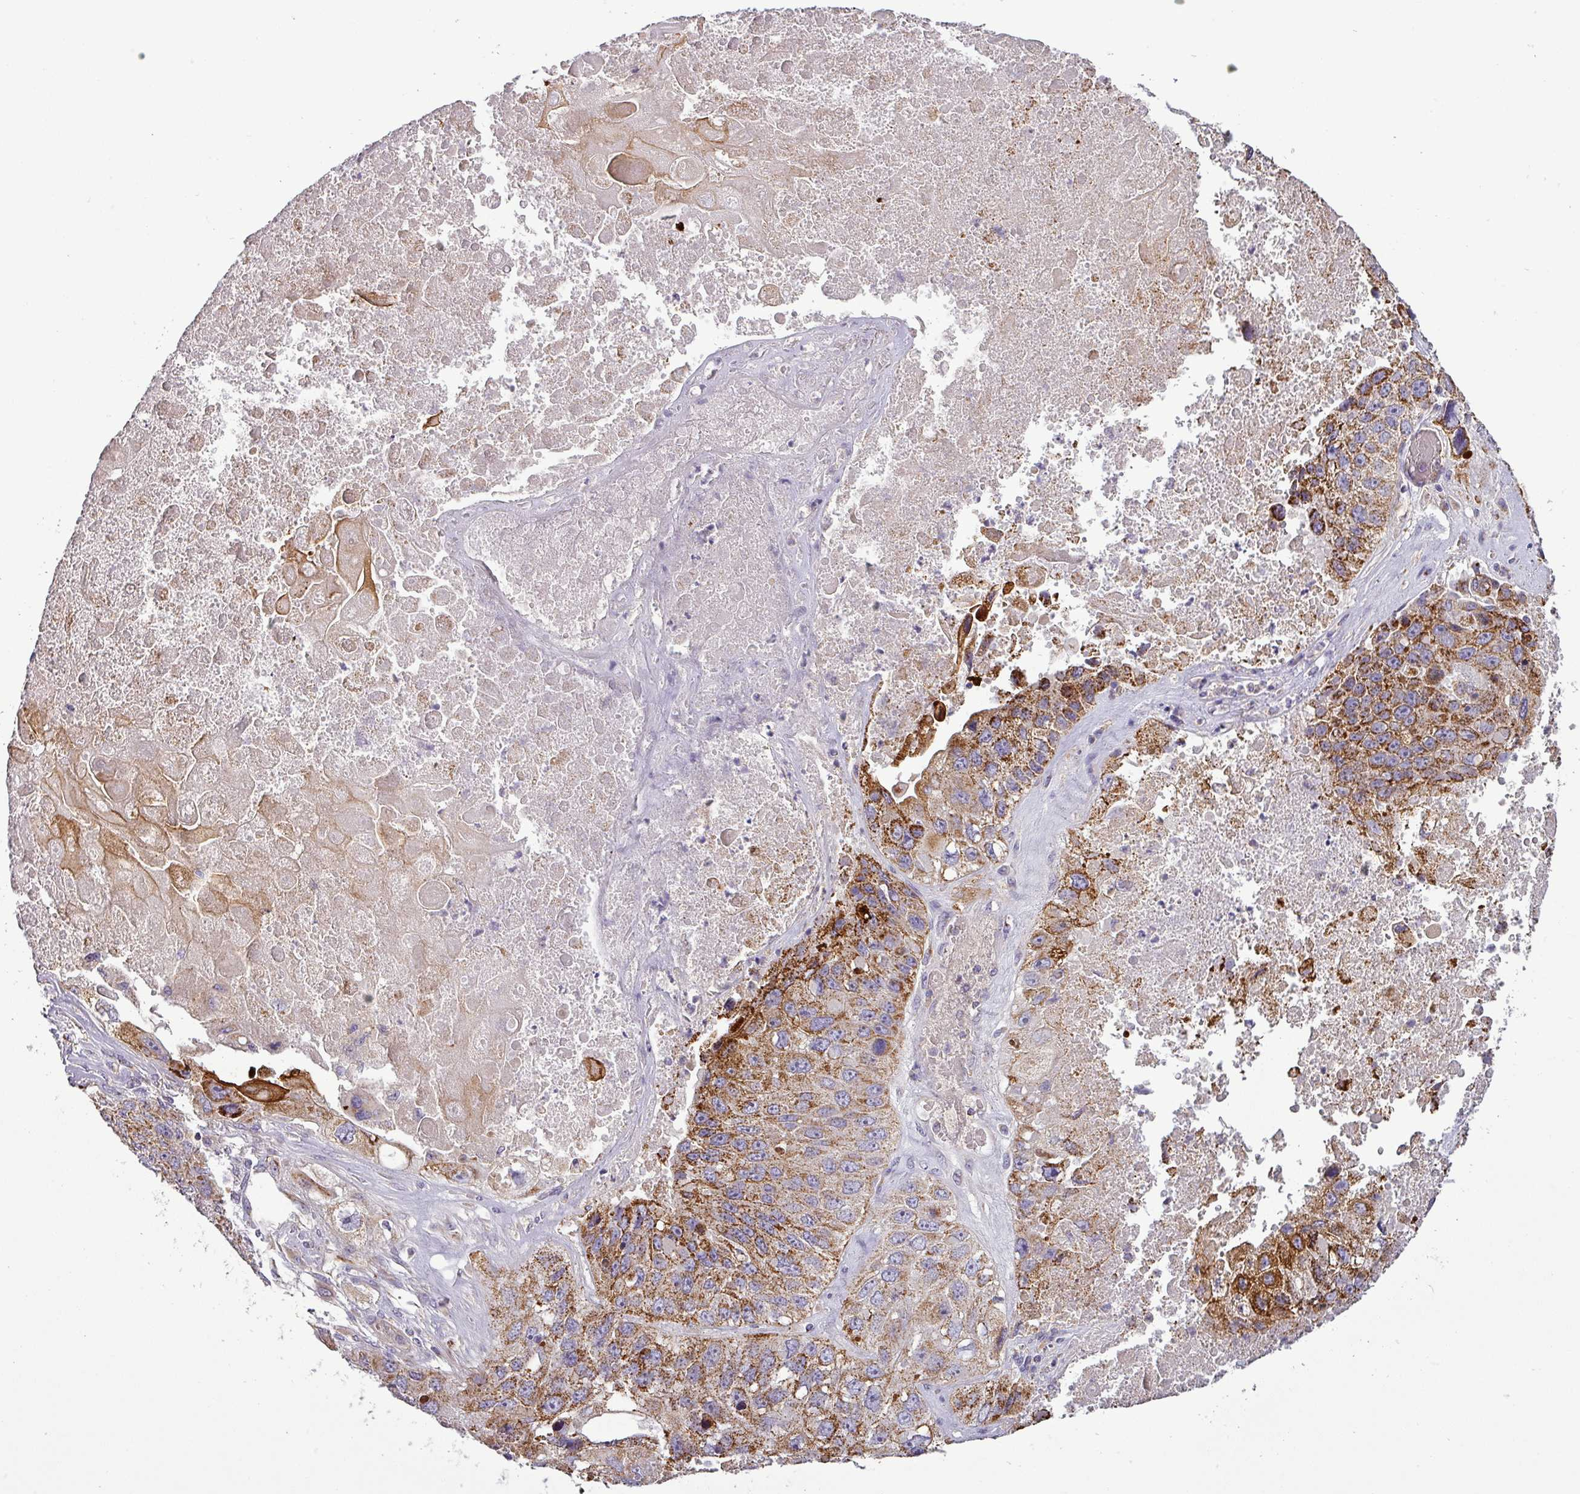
{"staining": {"intensity": "moderate", "quantity": ">75%", "location": "cytoplasmic/membranous"}, "tissue": "lung cancer", "cell_type": "Tumor cells", "image_type": "cancer", "snomed": [{"axis": "morphology", "description": "Squamous cell carcinoma, NOS"}, {"axis": "topography", "description": "Lung"}], "caption": "There is medium levels of moderate cytoplasmic/membranous expression in tumor cells of lung cancer (squamous cell carcinoma), as demonstrated by immunohistochemical staining (brown color).", "gene": "PNMA6A", "patient": {"sex": "male", "age": 61}}